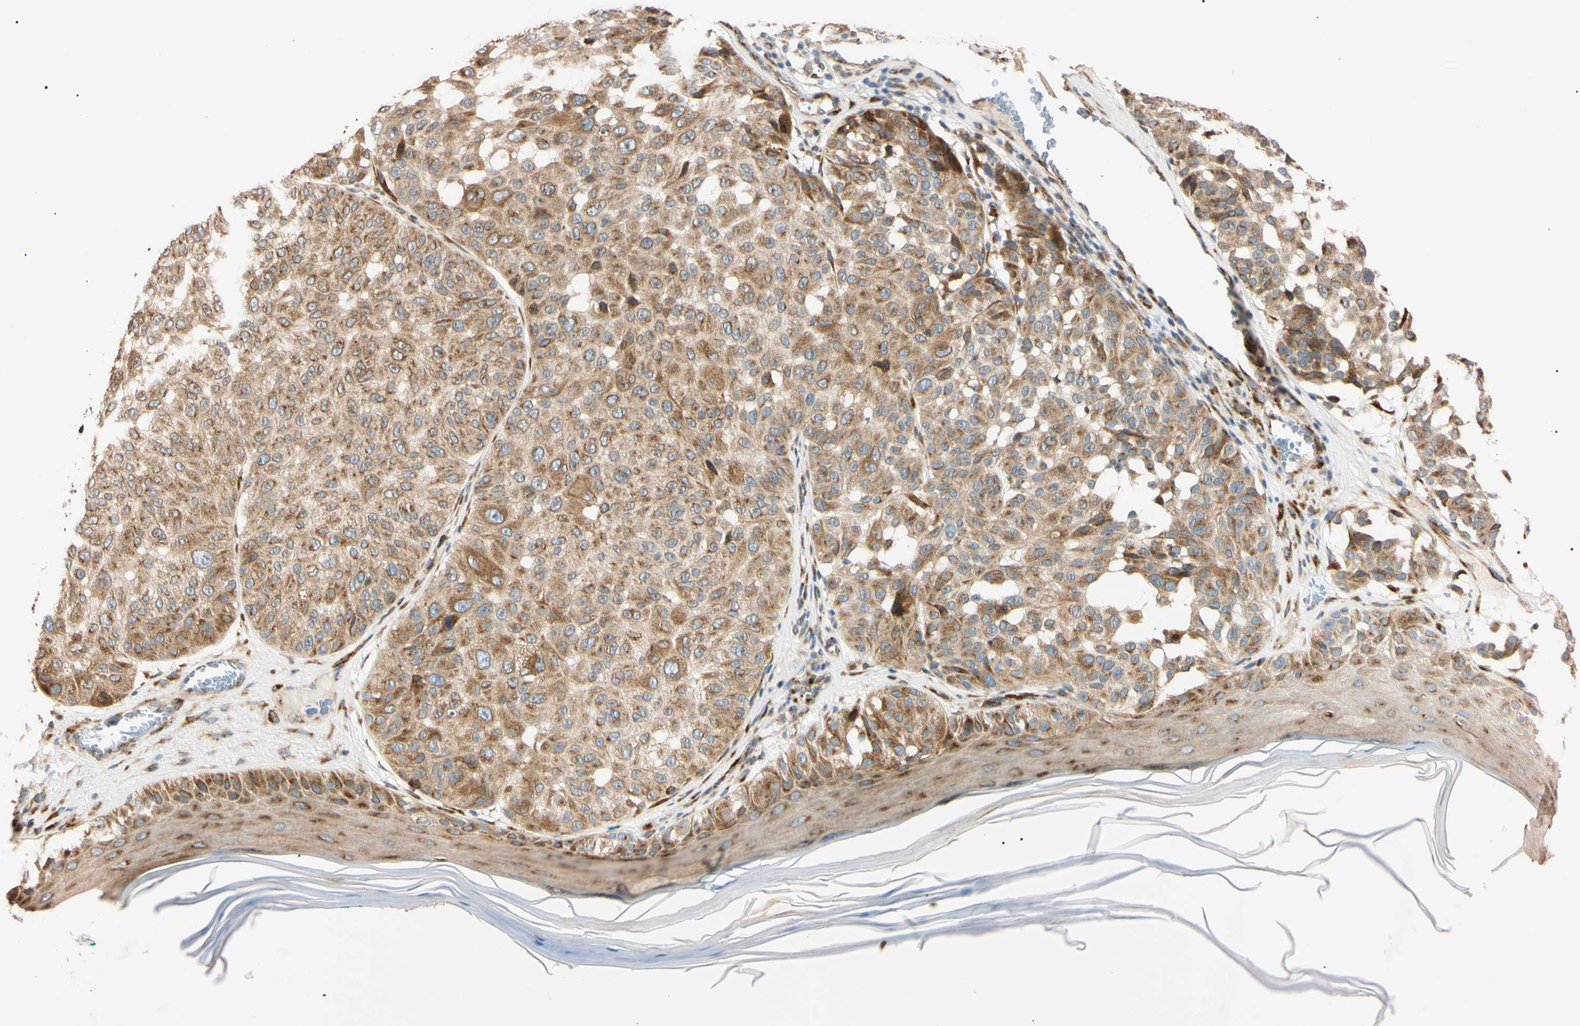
{"staining": {"intensity": "moderate", "quantity": ">75%", "location": "cytoplasmic/membranous"}, "tissue": "melanoma", "cell_type": "Tumor cells", "image_type": "cancer", "snomed": [{"axis": "morphology", "description": "Malignant melanoma, NOS"}, {"axis": "topography", "description": "Skin"}], "caption": "IHC image of human malignant melanoma stained for a protein (brown), which shows medium levels of moderate cytoplasmic/membranous positivity in approximately >75% of tumor cells.", "gene": "IER3IP1", "patient": {"sex": "female", "age": 46}}